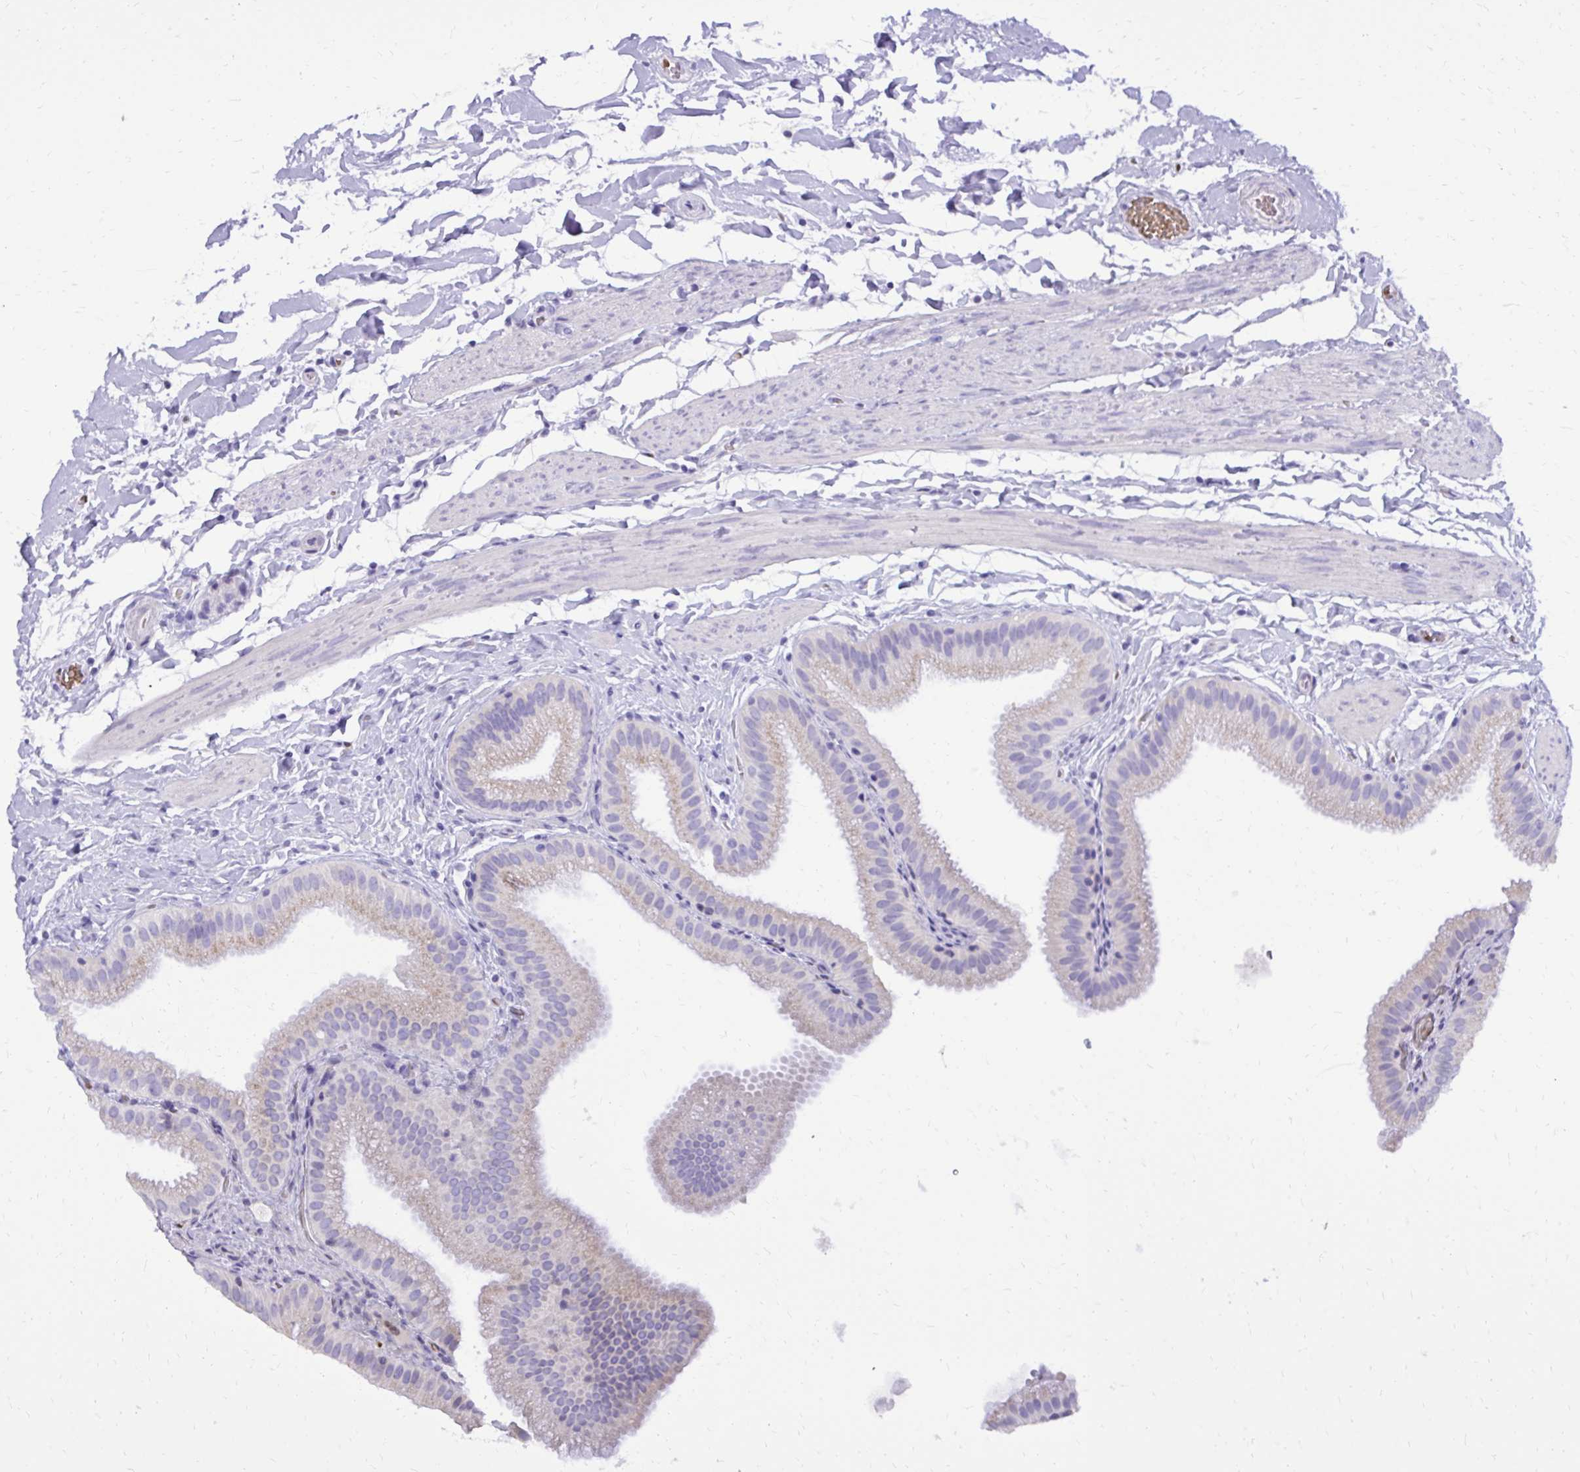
{"staining": {"intensity": "negative", "quantity": "none", "location": "none"}, "tissue": "gallbladder", "cell_type": "Glandular cells", "image_type": "normal", "snomed": [{"axis": "morphology", "description": "Normal tissue, NOS"}, {"axis": "topography", "description": "Gallbladder"}], "caption": "The immunohistochemistry histopathology image has no significant expression in glandular cells of gallbladder.", "gene": "CAT", "patient": {"sex": "female", "age": 63}}